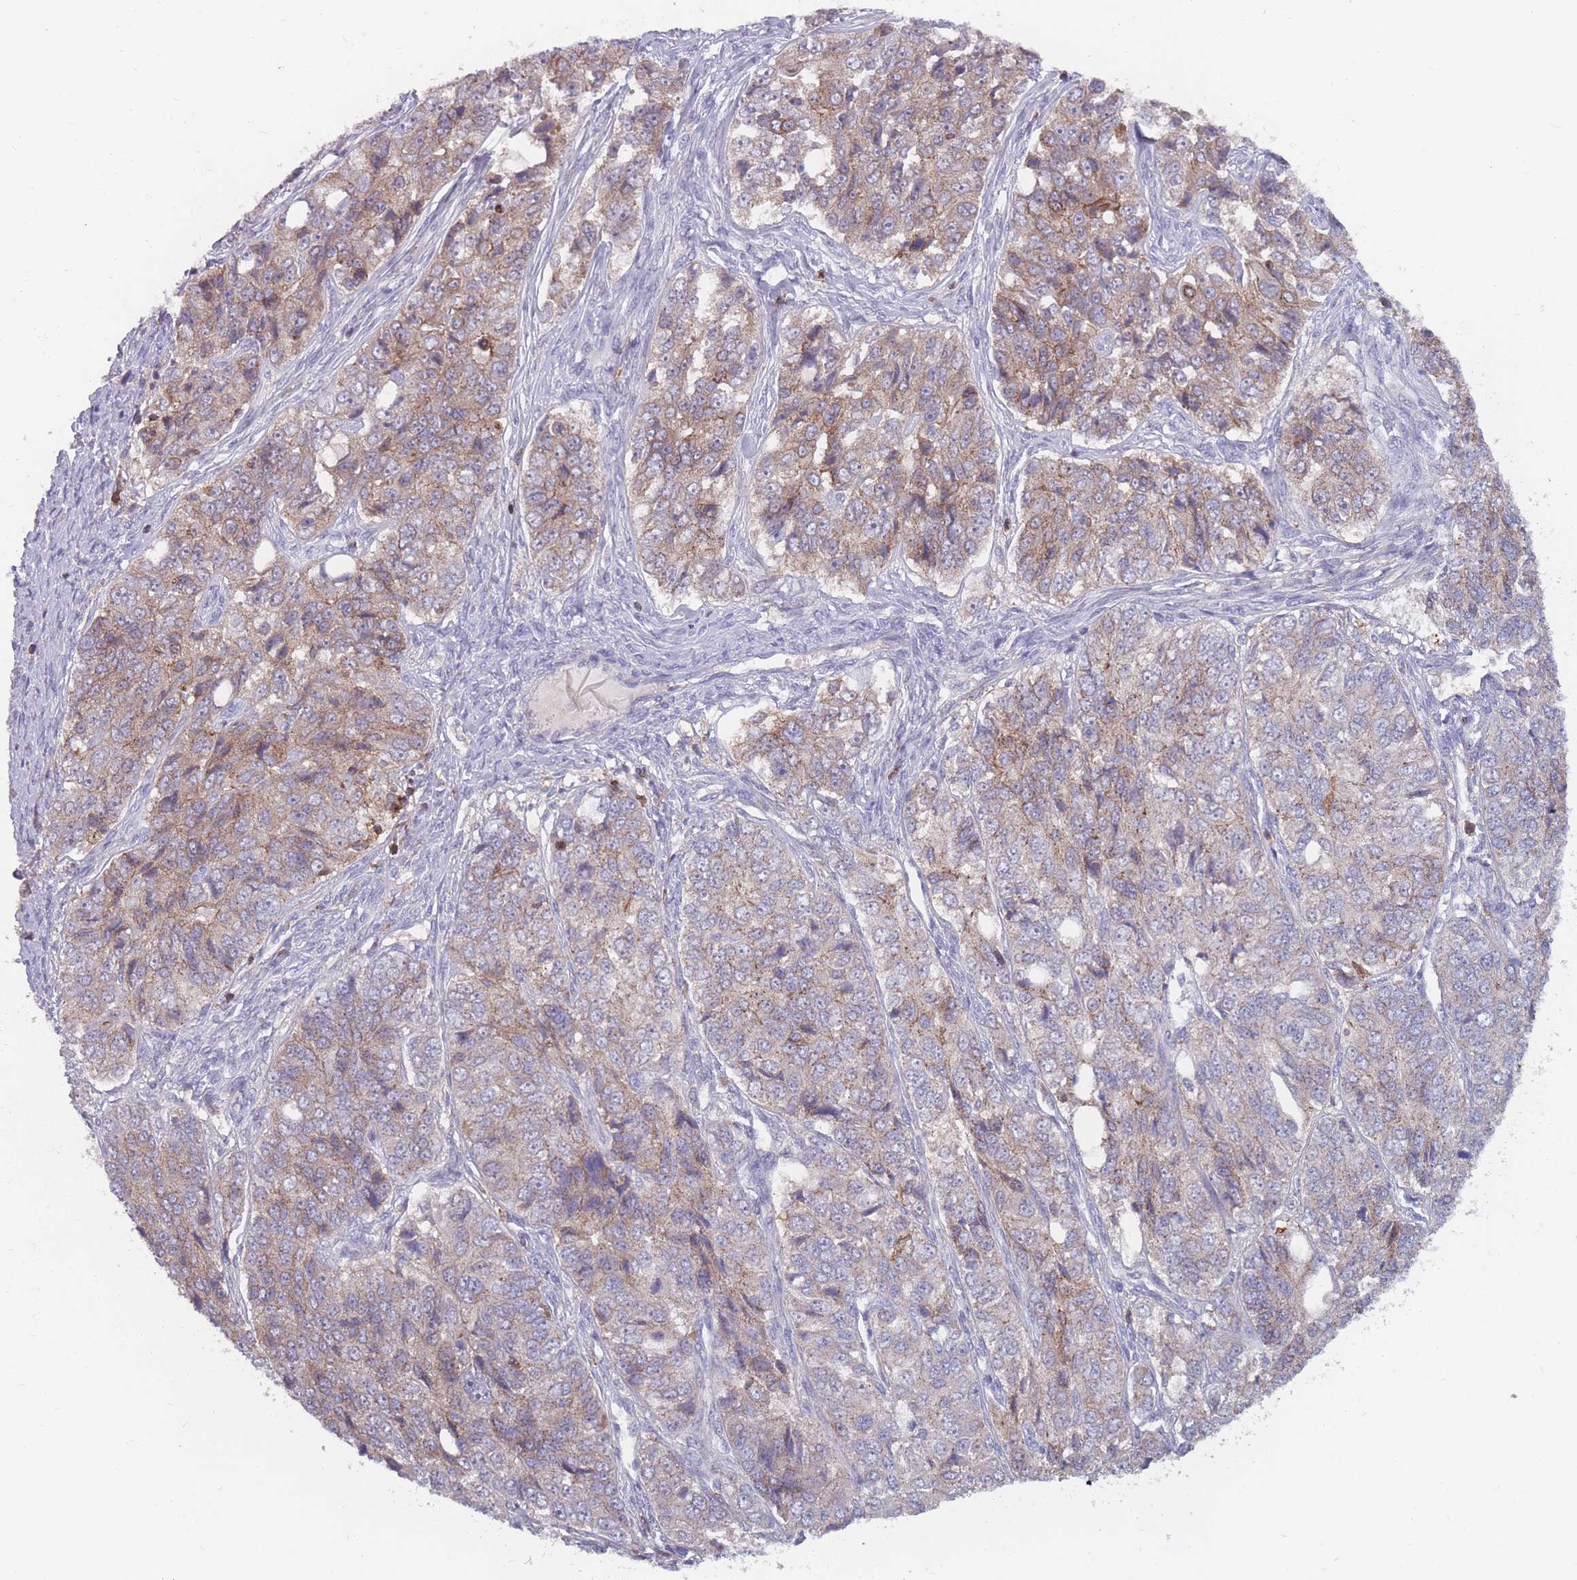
{"staining": {"intensity": "weak", "quantity": "25%-75%", "location": "cytoplasmic/membranous"}, "tissue": "ovarian cancer", "cell_type": "Tumor cells", "image_type": "cancer", "snomed": [{"axis": "morphology", "description": "Carcinoma, endometroid"}, {"axis": "topography", "description": "Ovary"}], "caption": "Immunohistochemical staining of human endometroid carcinoma (ovarian) demonstrates low levels of weak cytoplasmic/membranous positivity in approximately 25%-75% of tumor cells.", "gene": "CD33", "patient": {"sex": "female", "age": 51}}